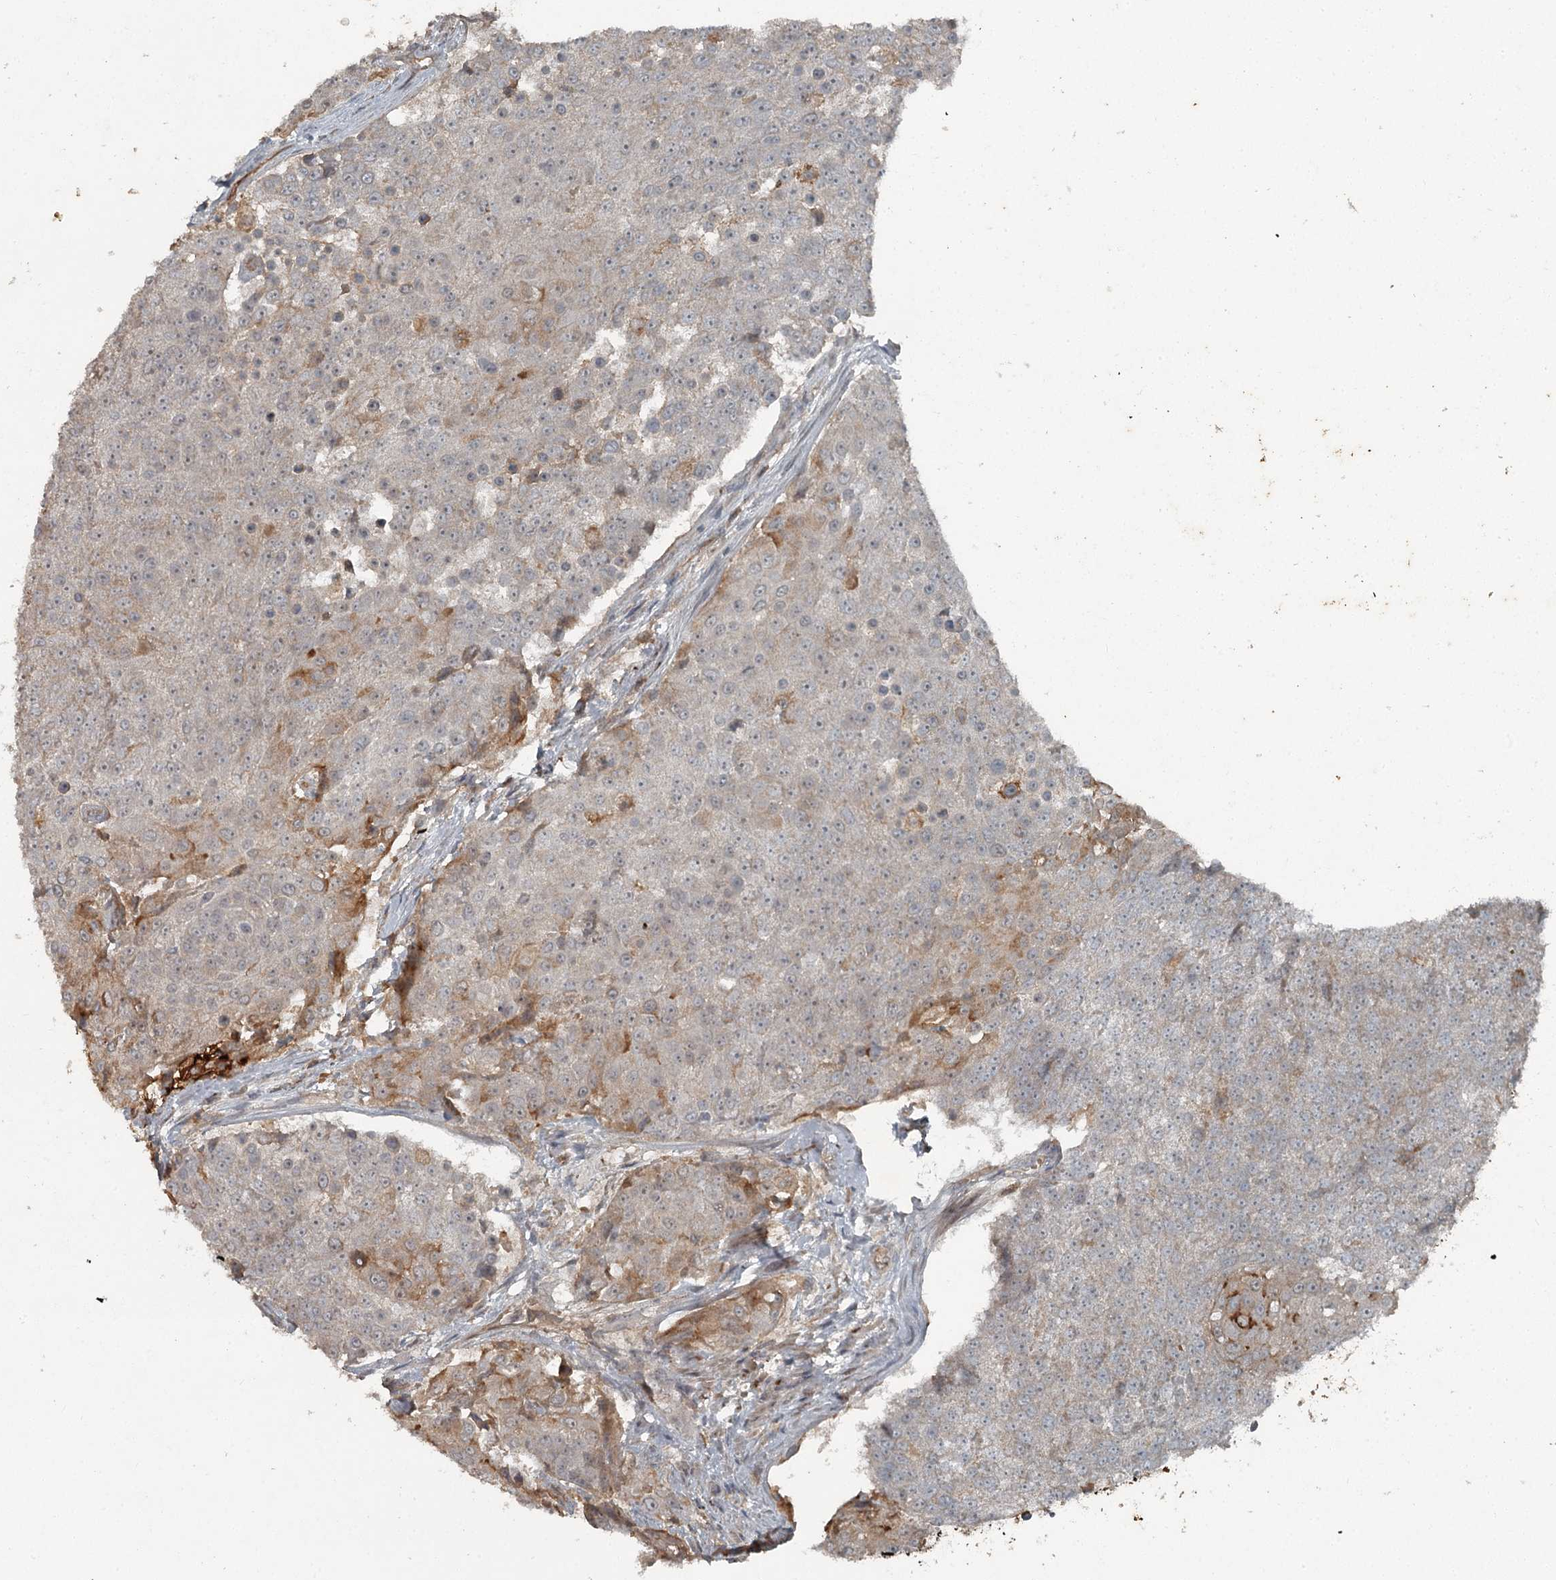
{"staining": {"intensity": "moderate", "quantity": "<25%", "location": "cytoplasmic/membranous"}, "tissue": "urothelial cancer", "cell_type": "Tumor cells", "image_type": "cancer", "snomed": [{"axis": "morphology", "description": "Urothelial carcinoma, High grade"}, {"axis": "topography", "description": "Urinary bladder"}], "caption": "High-grade urothelial carcinoma stained with immunohistochemistry (IHC) shows moderate cytoplasmic/membranous positivity in approximately <25% of tumor cells. (IHC, brightfield microscopy, high magnification).", "gene": "SLC39A8", "patient": {"sex": "female", "age": 63}}